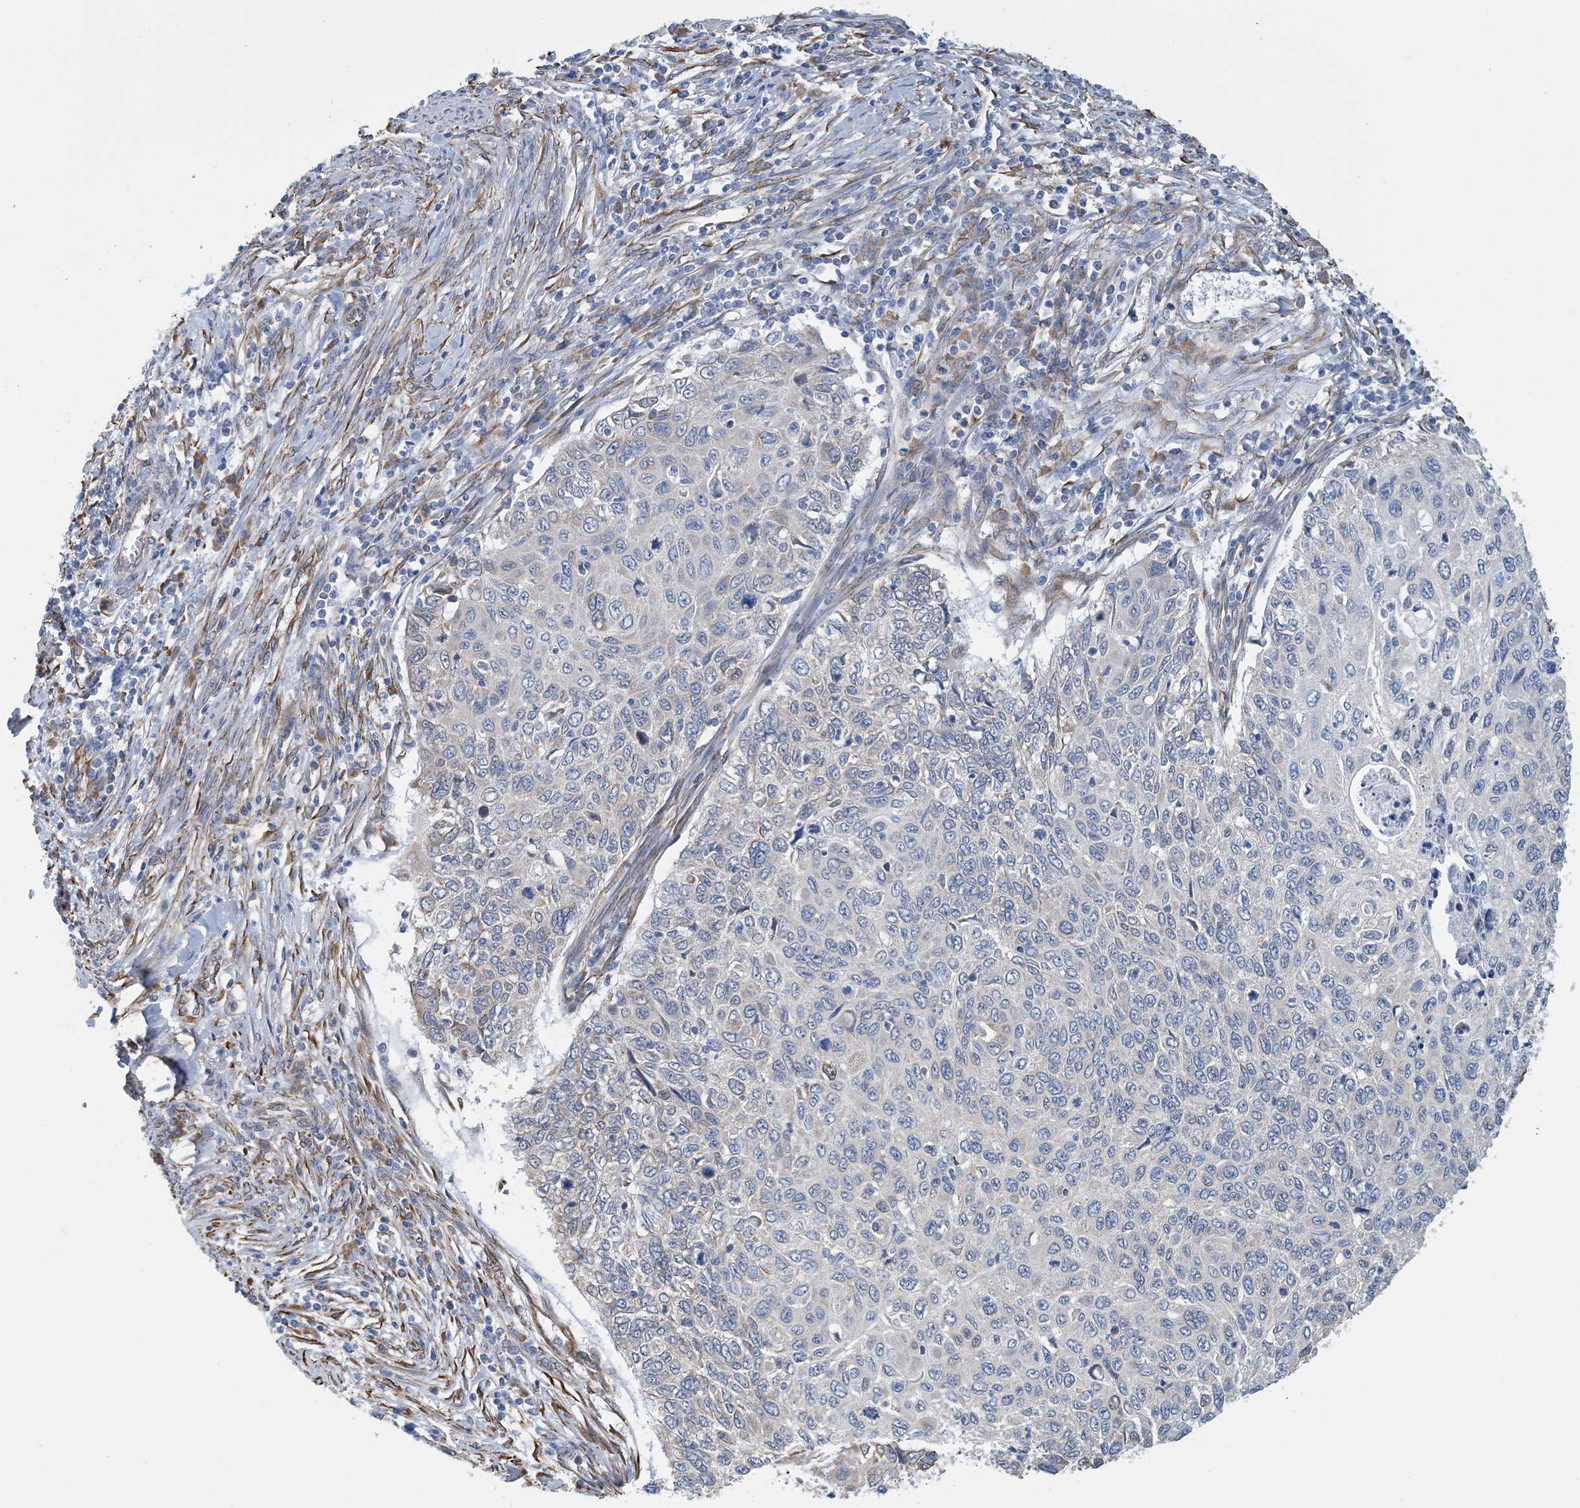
{"staining": {"intensity": "negative", "quantity": "none", "location": "none"}, "tissue": "cervical cancer", "cell_type": "Tumor cells", "image_type": "cancer", "snomed": [{"axis": "morphology", "description": "Squamous cell carcinoma, NOS"}, {"axis": "topography", "description": "Cervix"}], "caption": "High power microscopy micrograph of an immunohistochemistry (IHC) histopathology image of cervical cancer, revealing no significant positivity in tumor cells.", "gene": "CCDC14", "patient": {"sex": "female", "age": 70}}